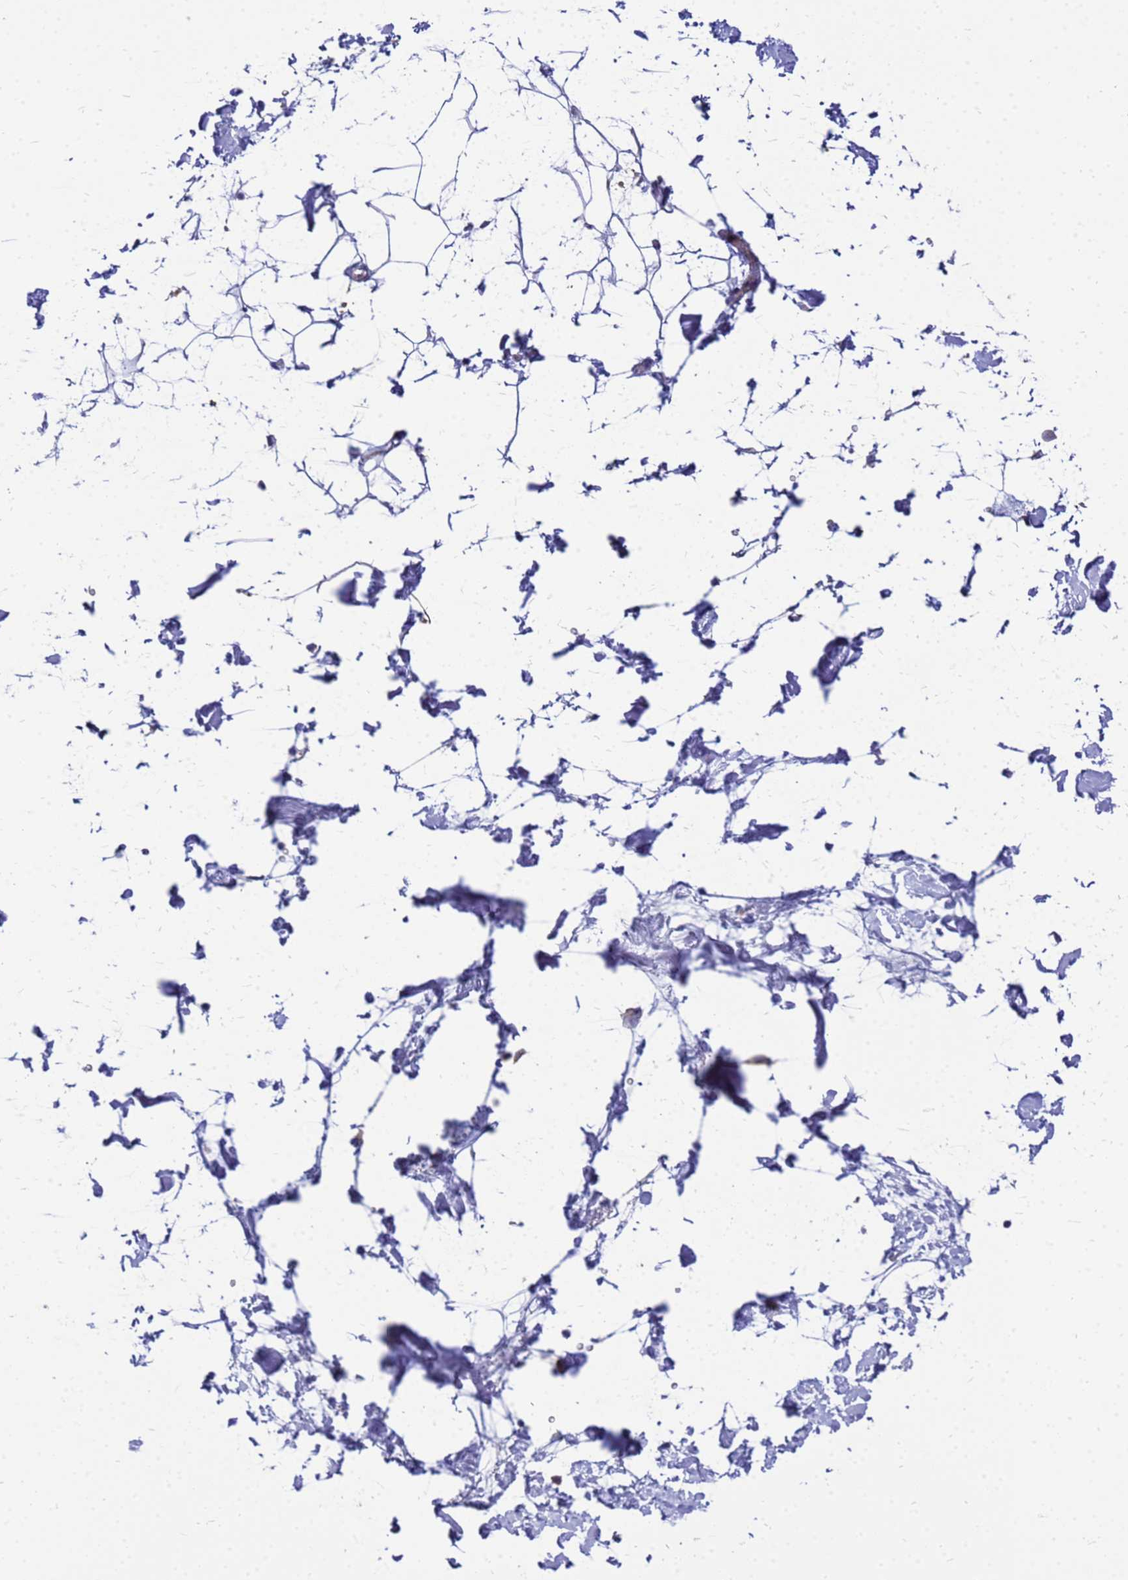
{"staining": {"intensity": "negative", "quantity": "none", "location": "none"}, "tissue": "adipose tissue", "cell_type": "Adipocytes", "image_type": "normal", "snomed": [{"axis": "morphology", "description": "Normal tissue, NOS"}, {"axis": "topography", "description": "Soft tissue"}], "caption": "IHC of benign human adipose tissue reveals no expression in adipocytes.", "gene": "POP7", "patient": {"sex": "male", "age": 72}}